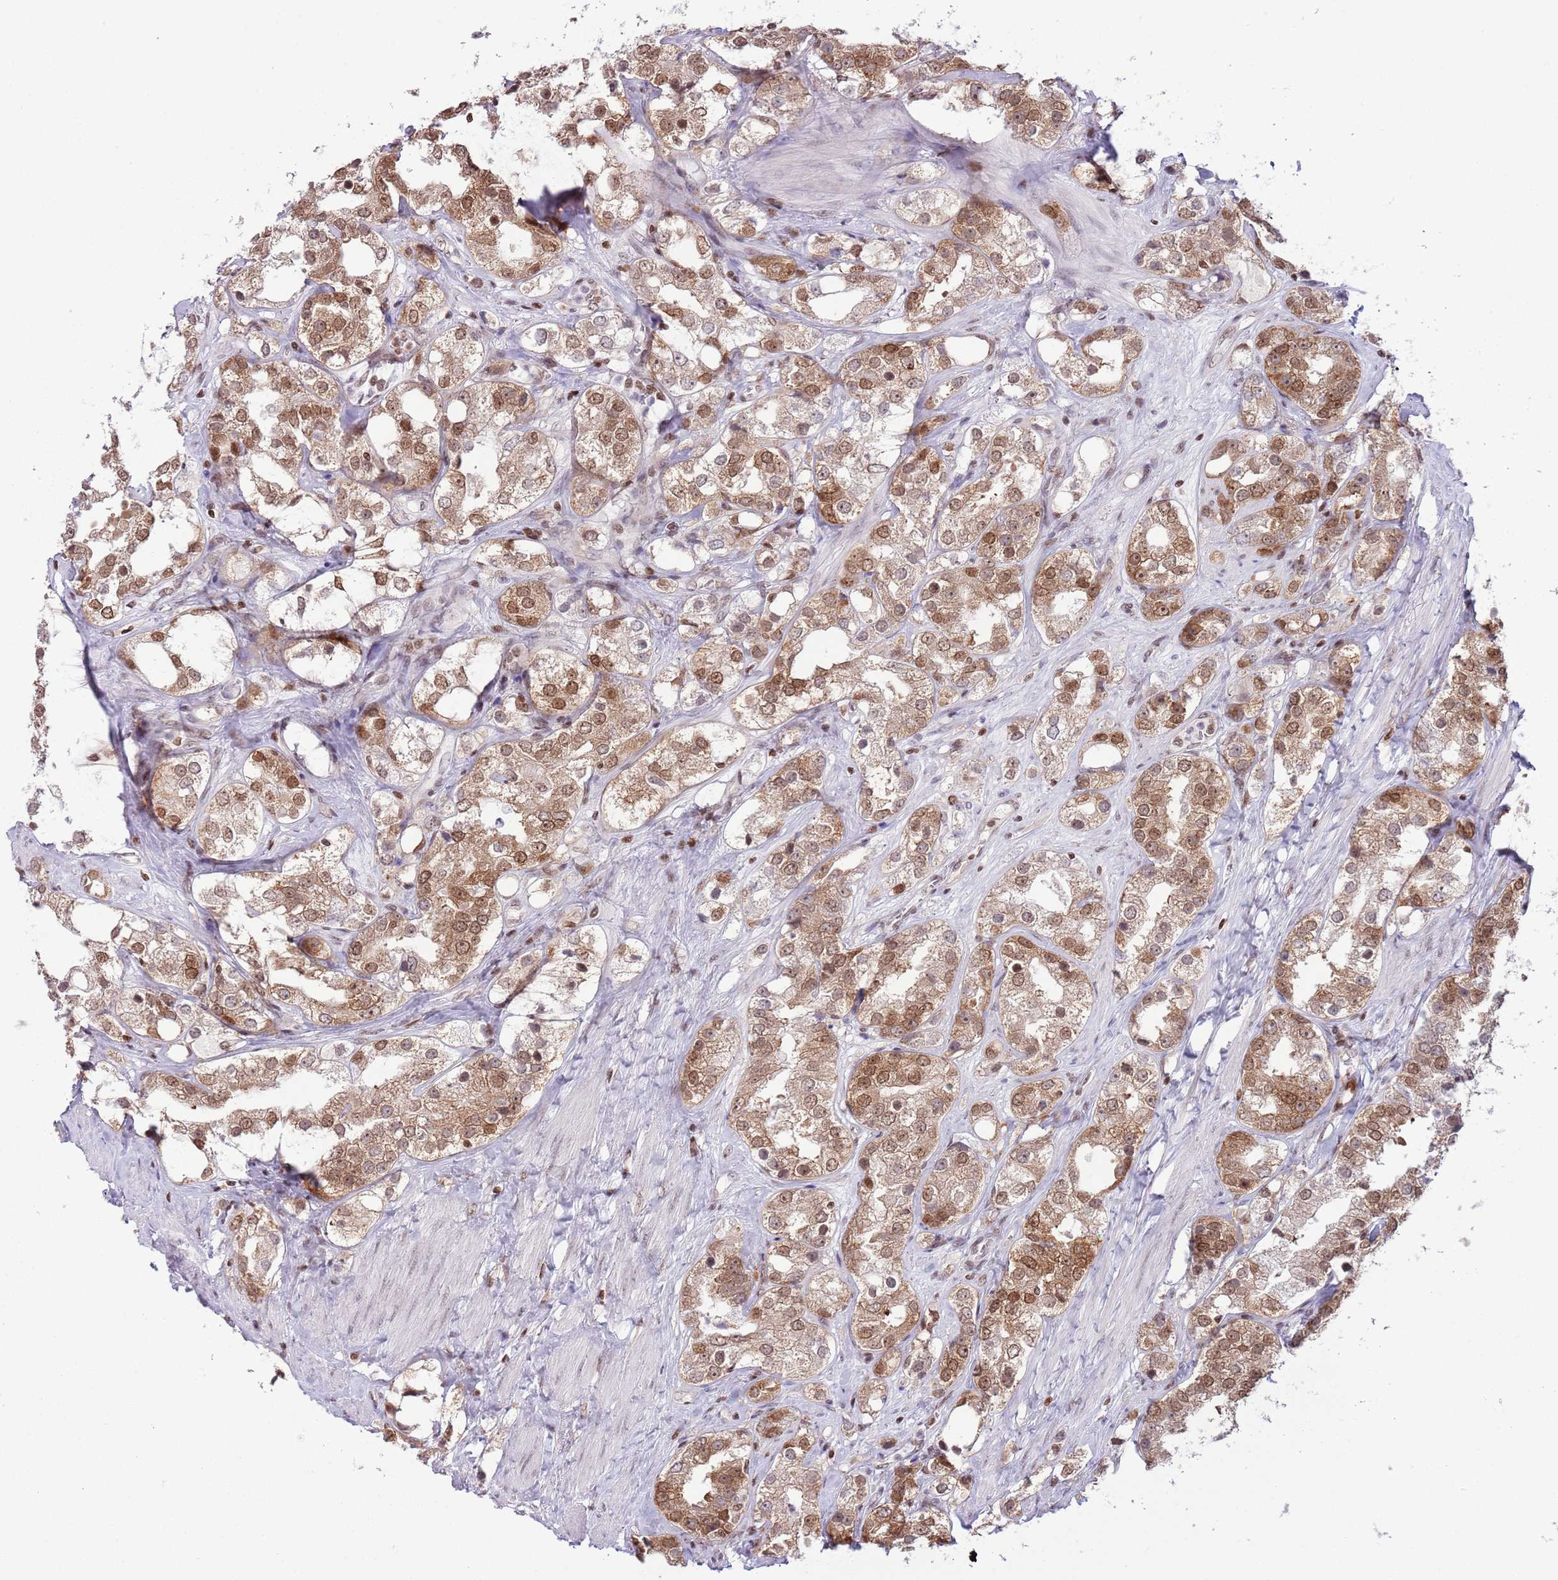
{"staining": {"intensity": "moderate", "quantity": ">75%", "location": "nuclear"}, "tissue": "prostate cancer", "cell_type": "Tumor cells", "image_type": "cancer", "snomed": [{"axis": "morphology", "description": "Adenocarcinoma, NOS"}, {"axis": "topography", "description": "Prostate"}], "caption": "Immunohistochemical staining of prostate cancer reveals medium levels of moderate nuclear staining in about >75% of tumor cells. The protein of interest is shown in brown color, while the nuclei are stained blue.", "gene": "SELENOH", "patient": {"sex": "male", "age": 79}}